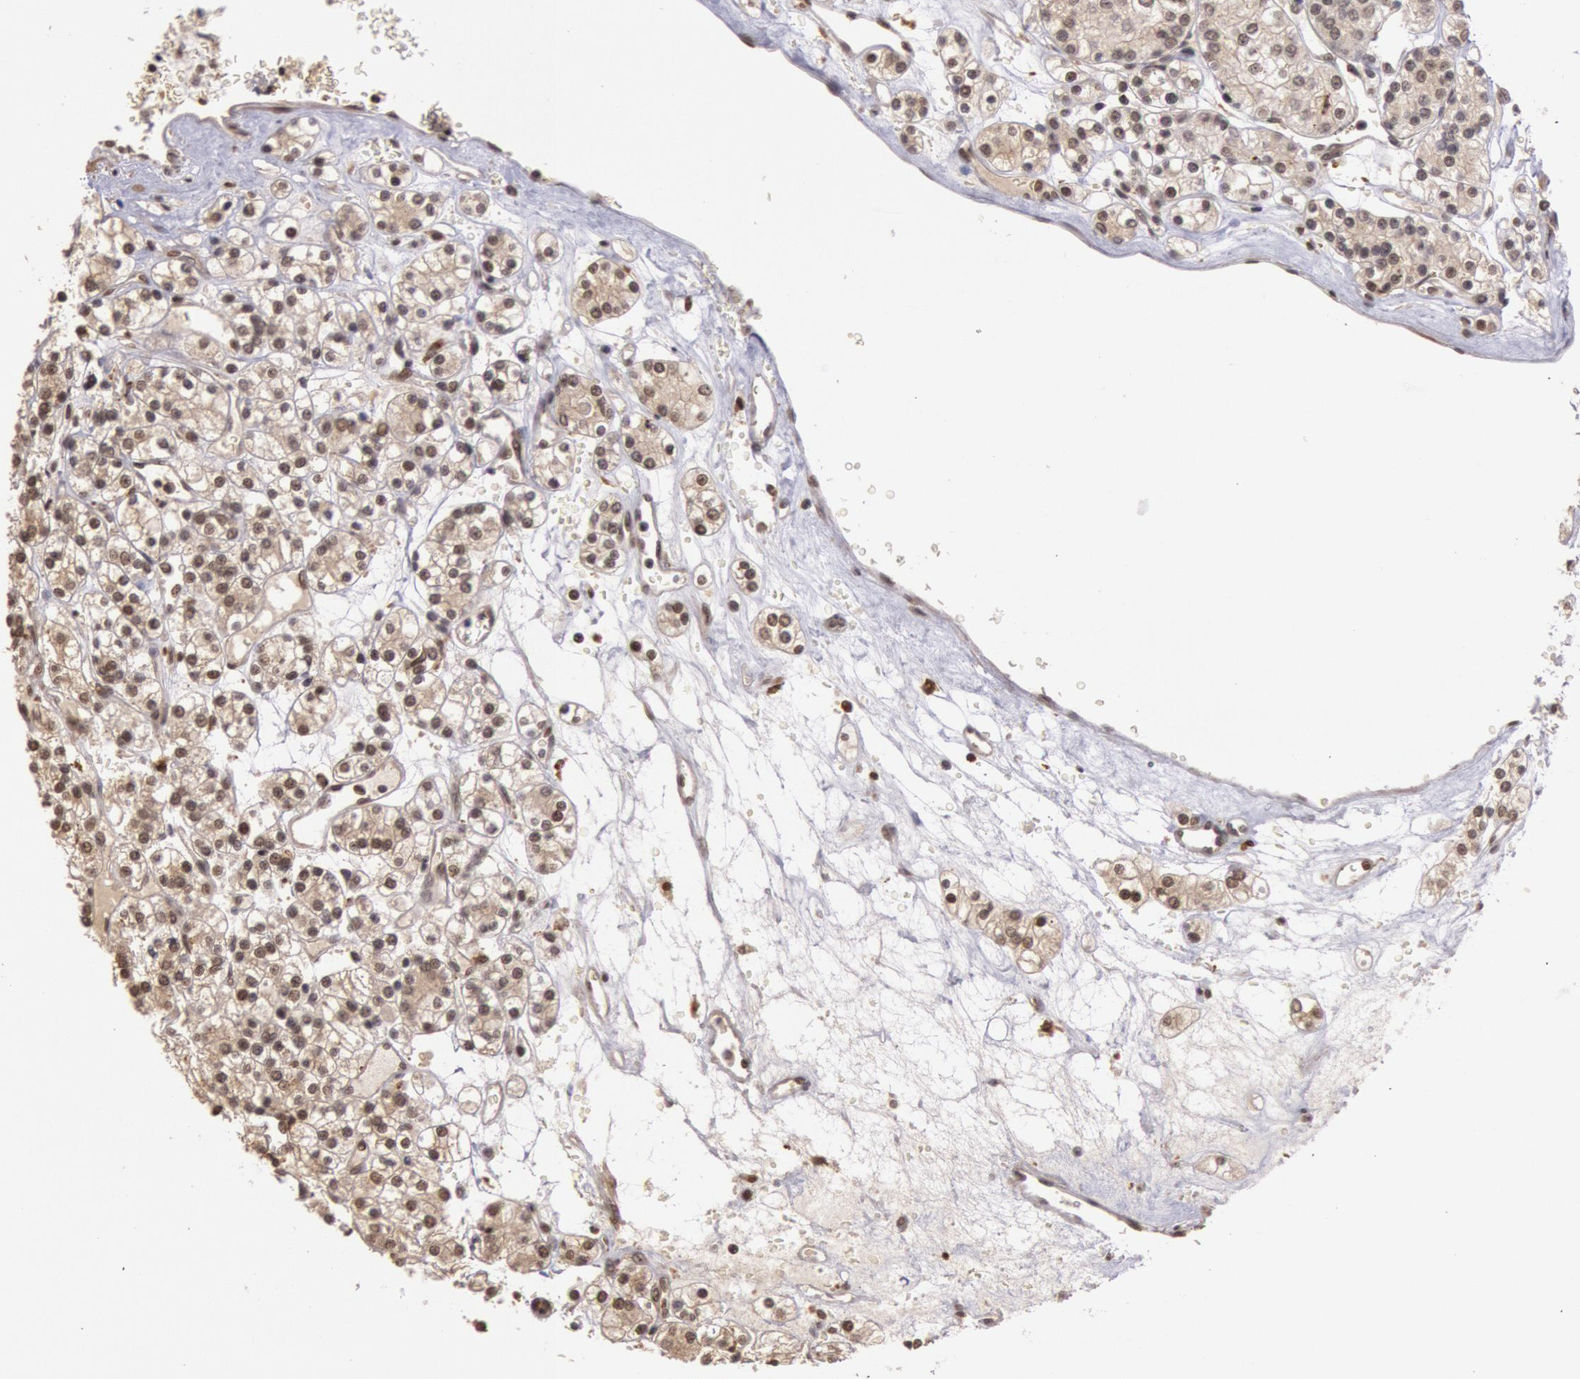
{"staining": {"intensity": "weak", "quantity": "25%-75%", "location": "nuclear"}, "tissue": "renal cancer", "cell_type": "Tumor cells", "image_type": "cancer", "snomed": [{"axis": "morphology", "description": "Adenocarcinoma, NOS"}, {"axis": "topography", "description": "Kidney"}], "caption": "A high-resolution micrograph shows immunohistochemistry staining of renal cancer, which displays weak nuclear staining in about 25%-75% of tumor cells.", "gene": "LIG4", "patient": {"sex": "female", "age": 62}}